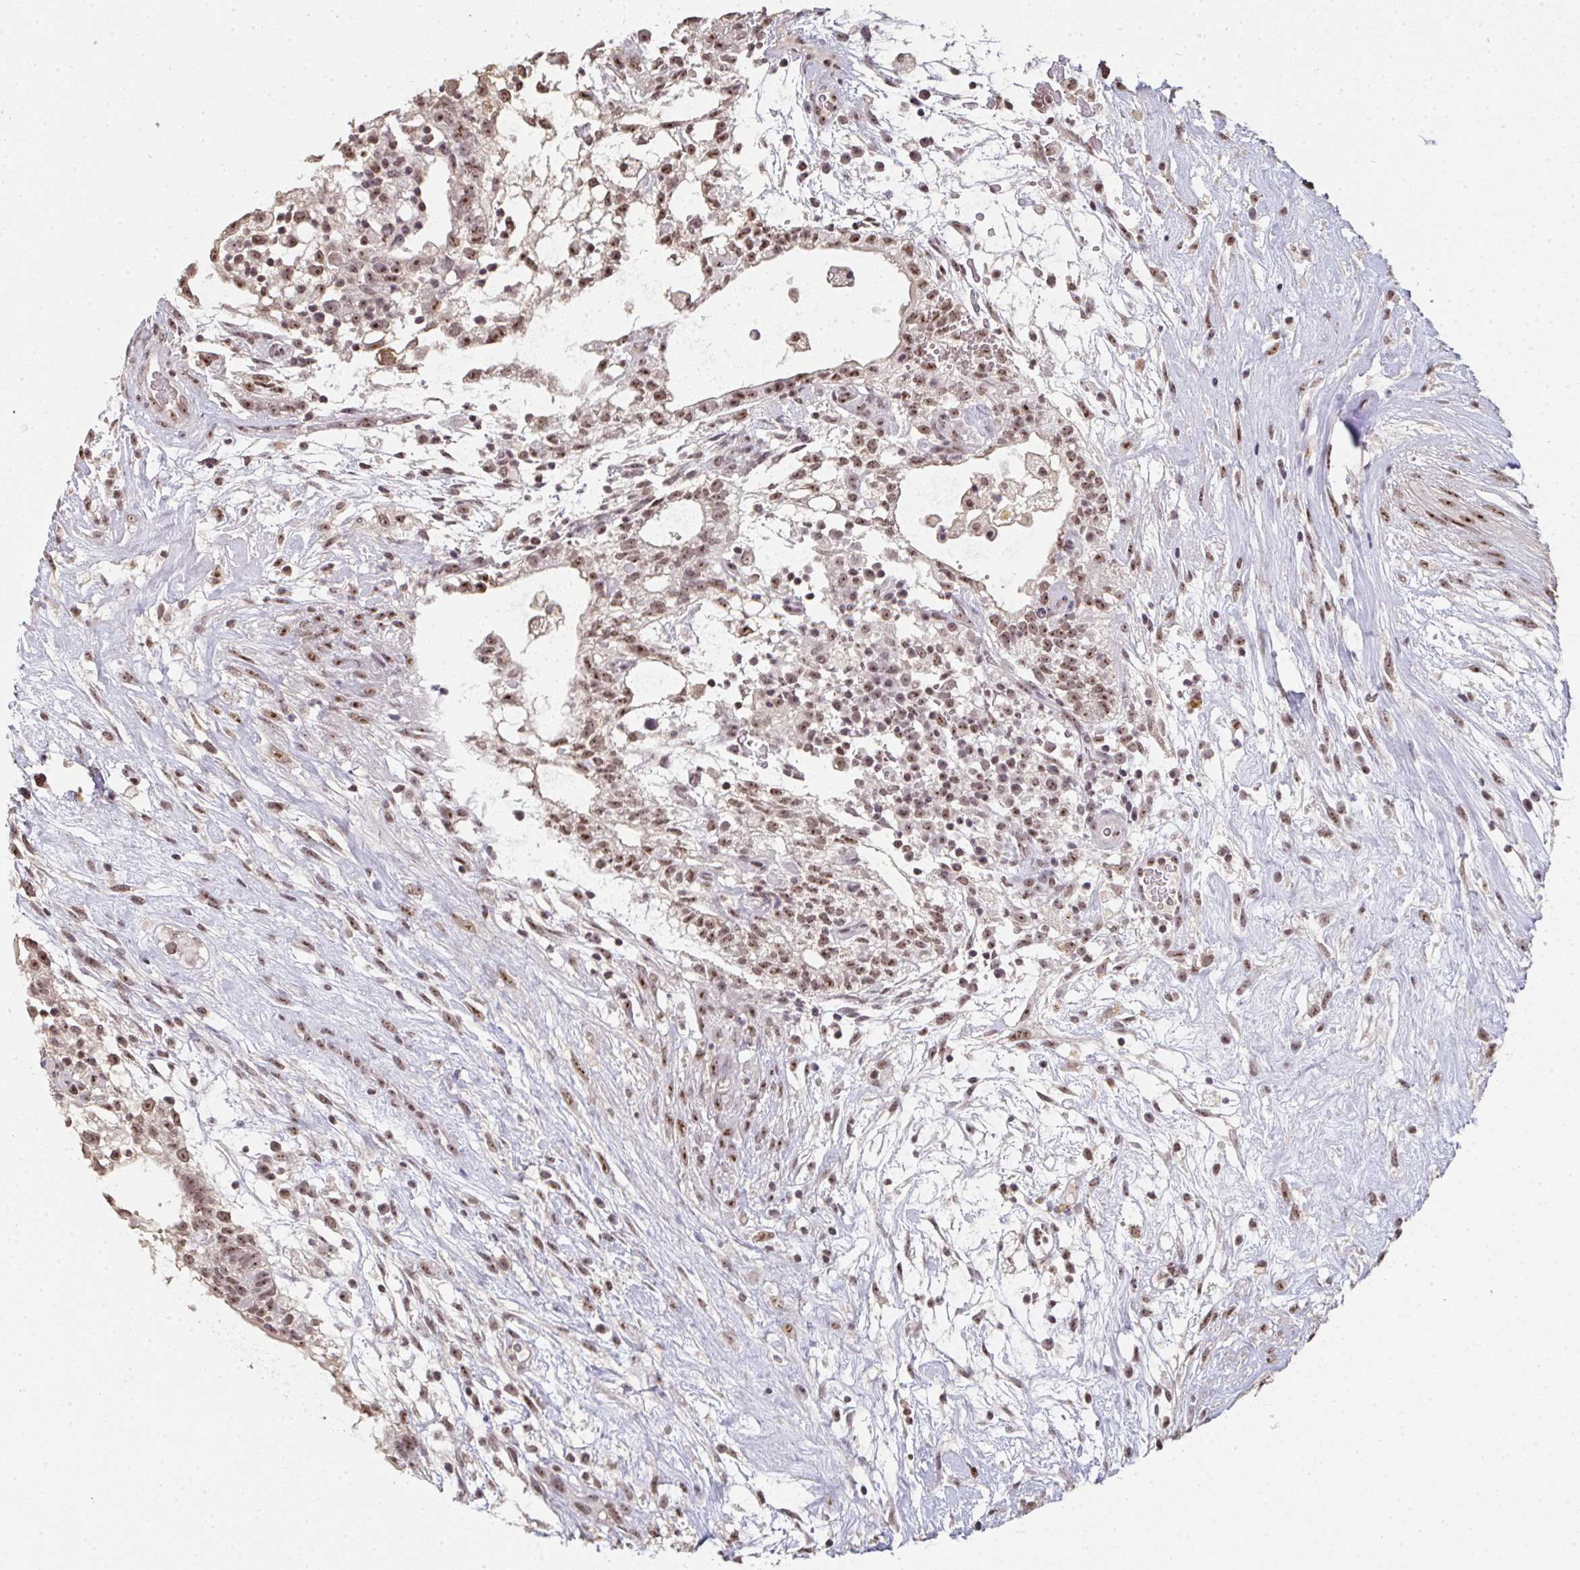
{"staining": {"intensity": "moderate", "quantity": ">75%", "location": "nuclear"}, "tissue": "testis cancer", "cell_type": "Tumor cells", "image_type": "cancer", "snomed": [{"axis": "morphology", "description": "Carcinoma, Embryonal, NOS"}, {"axis": "topography", "description": "Testis"}], "caption": "The histopathology image exhibits a brown stain indicating the presence of a protein in the nuclear of tumor cells in testis cancer (embryonal carcinoma).", "gene": "DKC1", "patient": {"sex": "male", "age": 32}}